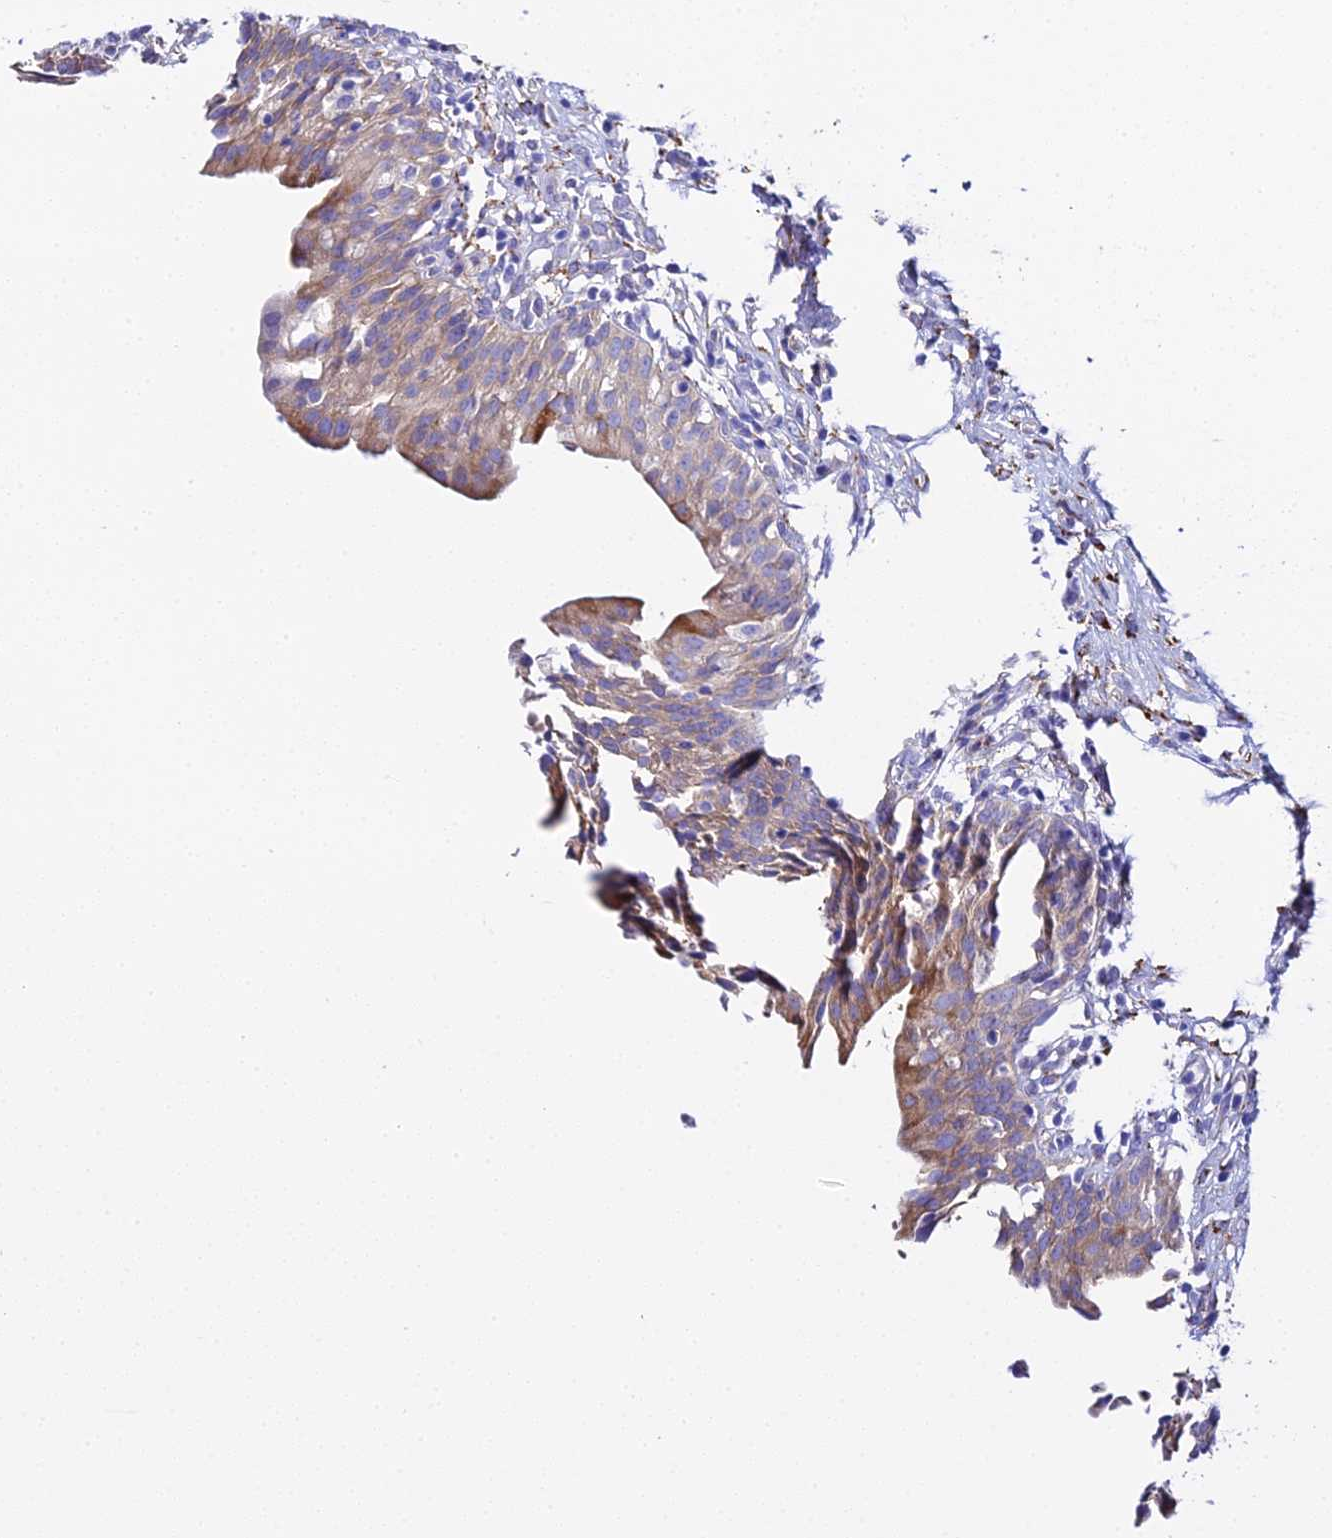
{"staining": {"intensity": "strong", "quantity": "<25%", "location": "cytoplasmic/membranous"}, "tissue": "urinary bladder", "cell_type": "Urothelial cells", "image_type": "normal", "snomed": [{"axis": "morphology", "description": "Normal tissue, NOS"}, {"axis": "morphology", "description": "Inflammation, NOS"}, {"axis": "topography", "description": "Urinary bladder"}], "caption": "DAB immunohistochemical staining of benign urinary bladder displays strong cytoplasmic/membranous protein expression in about <25% of urothelial cells.", "gene": "CFAP45", "patient": {"sex": "male", "age": 63}}